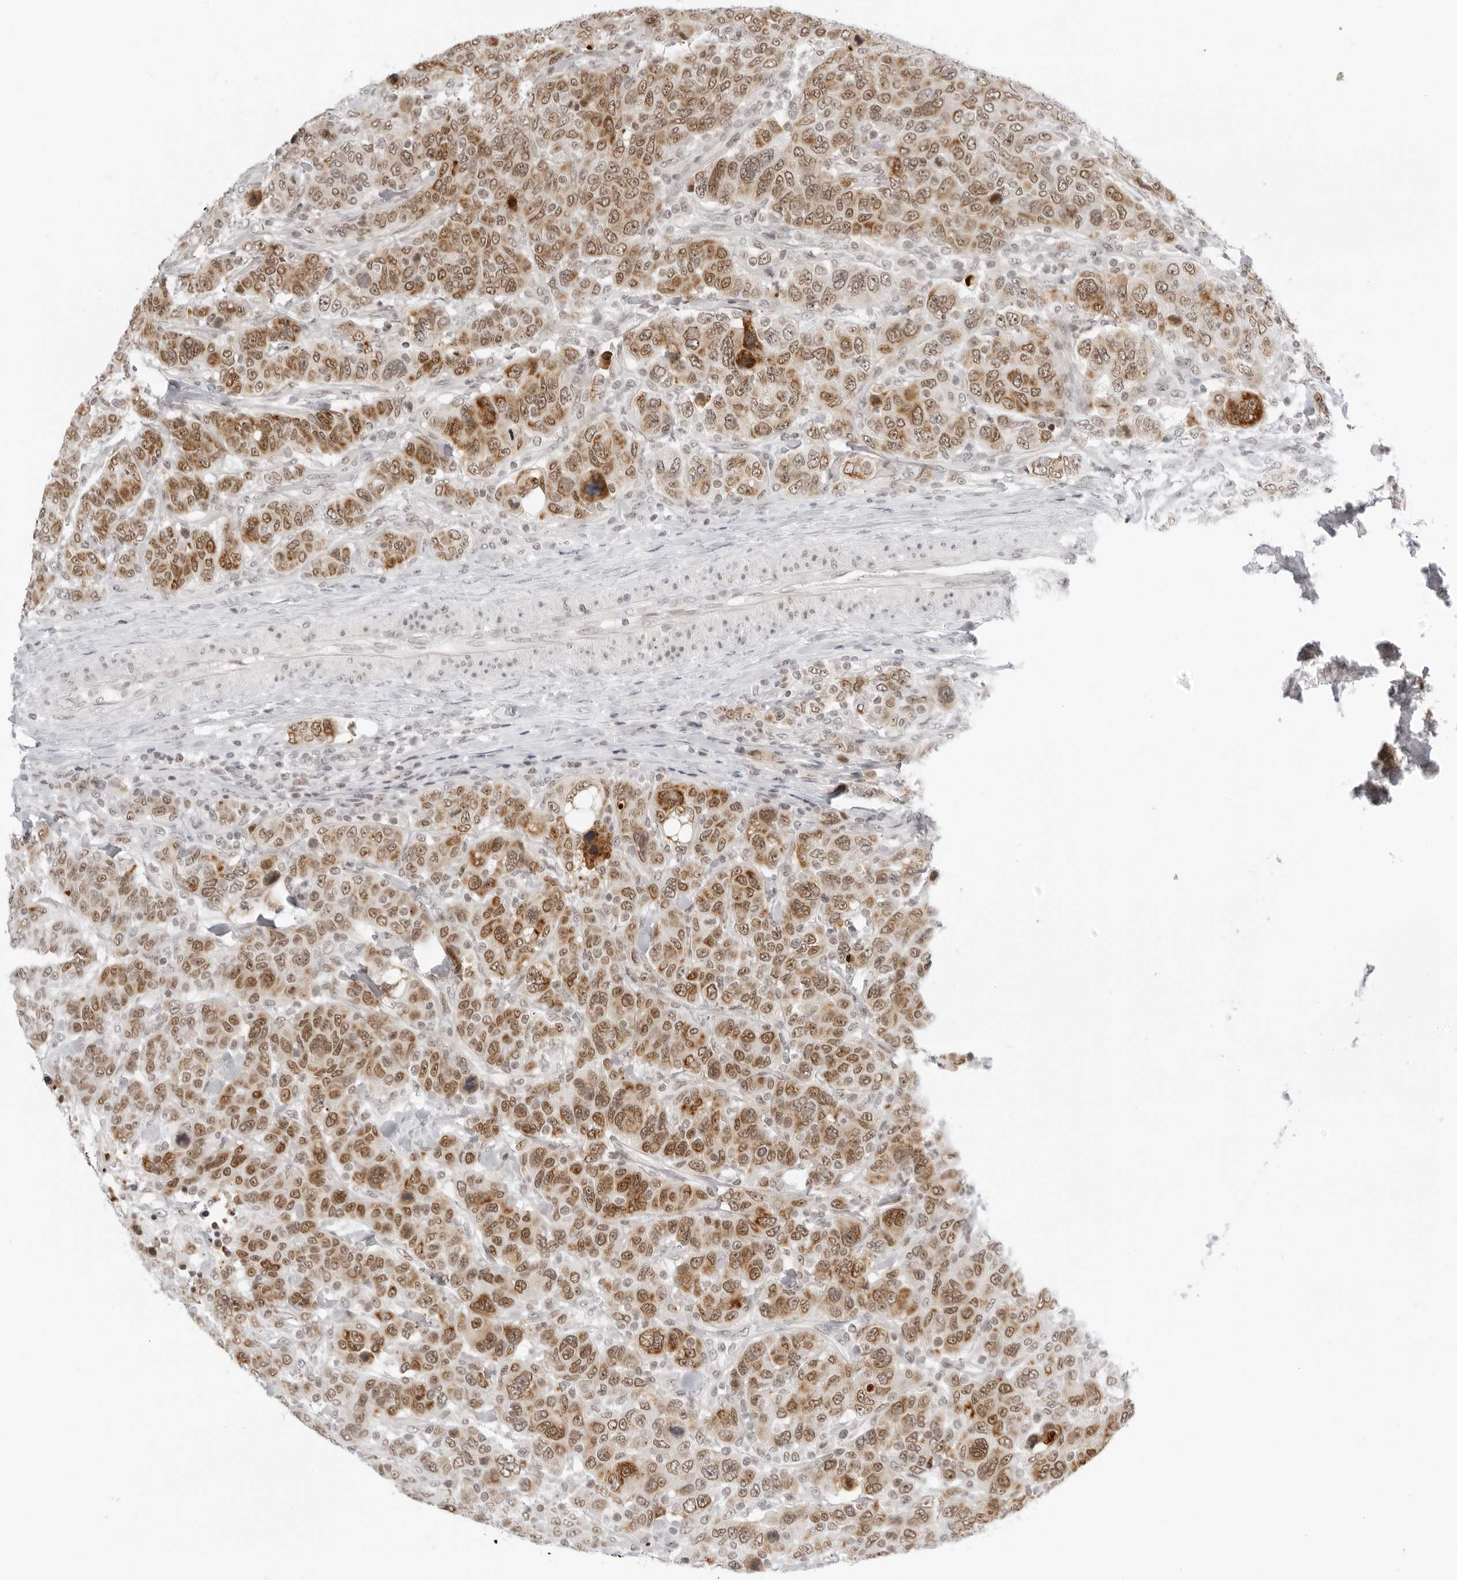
{"staining": {"intensity": "moderate", "quantity": ">75%", "location": "cytoplasmic/membranous,nuclear"}, "tissue": "breast cancer", "cell_type": "Tumor cells", "image_type": "cancer", "snomed": [{"axis": "morphology", "description": "Duct carcinoma"}, {"axis": "topography", "description": "Breast"}], "caption": "A histopathology image of human breast cancer (invasive ductal carcinoma) stained for a protein shows moderate cytoplasmic/membranous and nuclear brown staining in tumor cells.", "gene": "MSH6", "patient": {"sex": "female", "age": 37}}